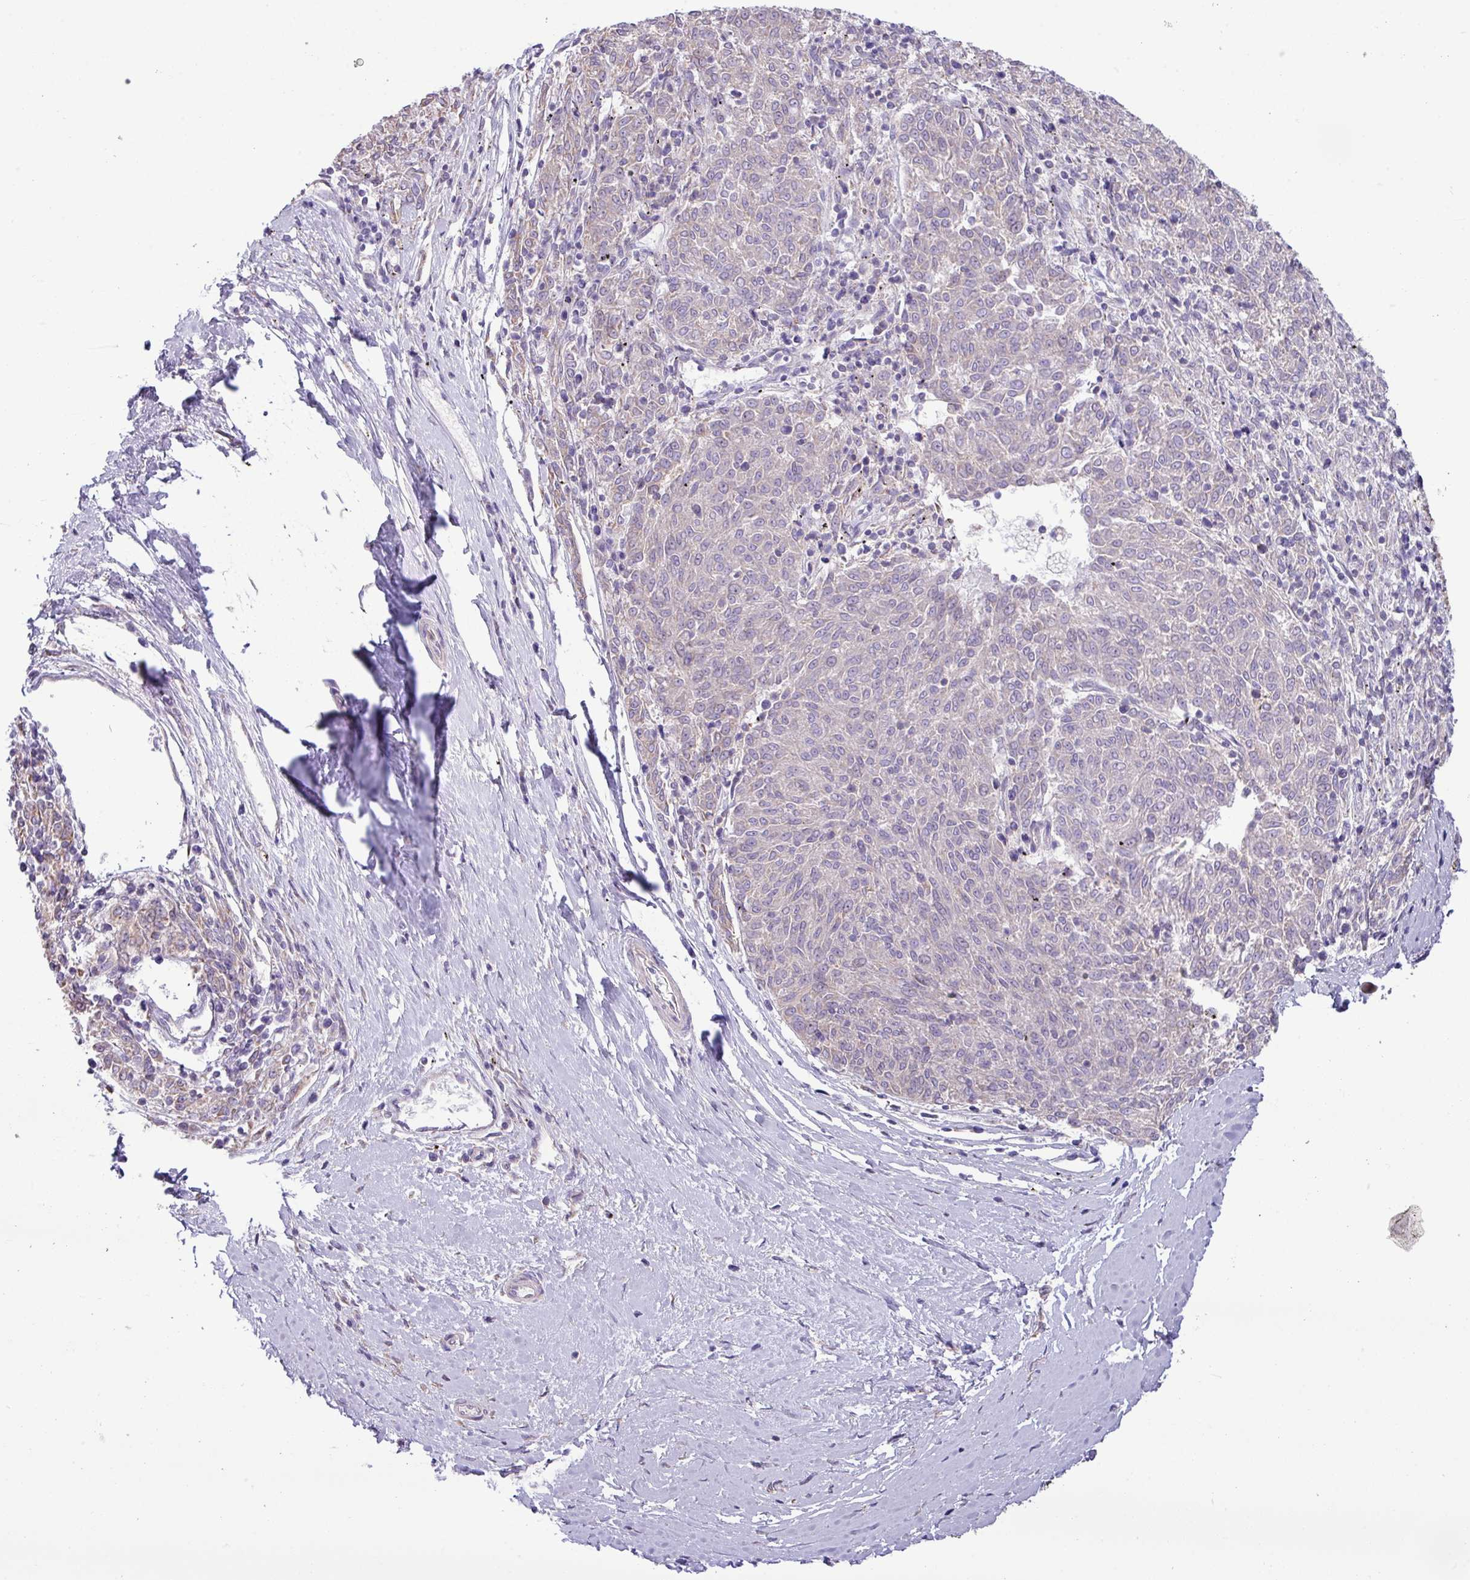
{"staining": {"intensity": "negative", "quantity": "none", "location": "none"}, "tissue": "melanoma", "cell_type": "Tumor cells", "image_type": "cancer", "snomed": [{"axis": "morphology", "description": "Malignant melanoma, NOS"}, {"axis": "topography", "description": "Skin"}], "caption": "Malignant melanoma stained for a protein using immunohistochemistry reveals no expression tumor cells.", "gene": "IRGC", "patient": {"sex": "female", "age": 72}}